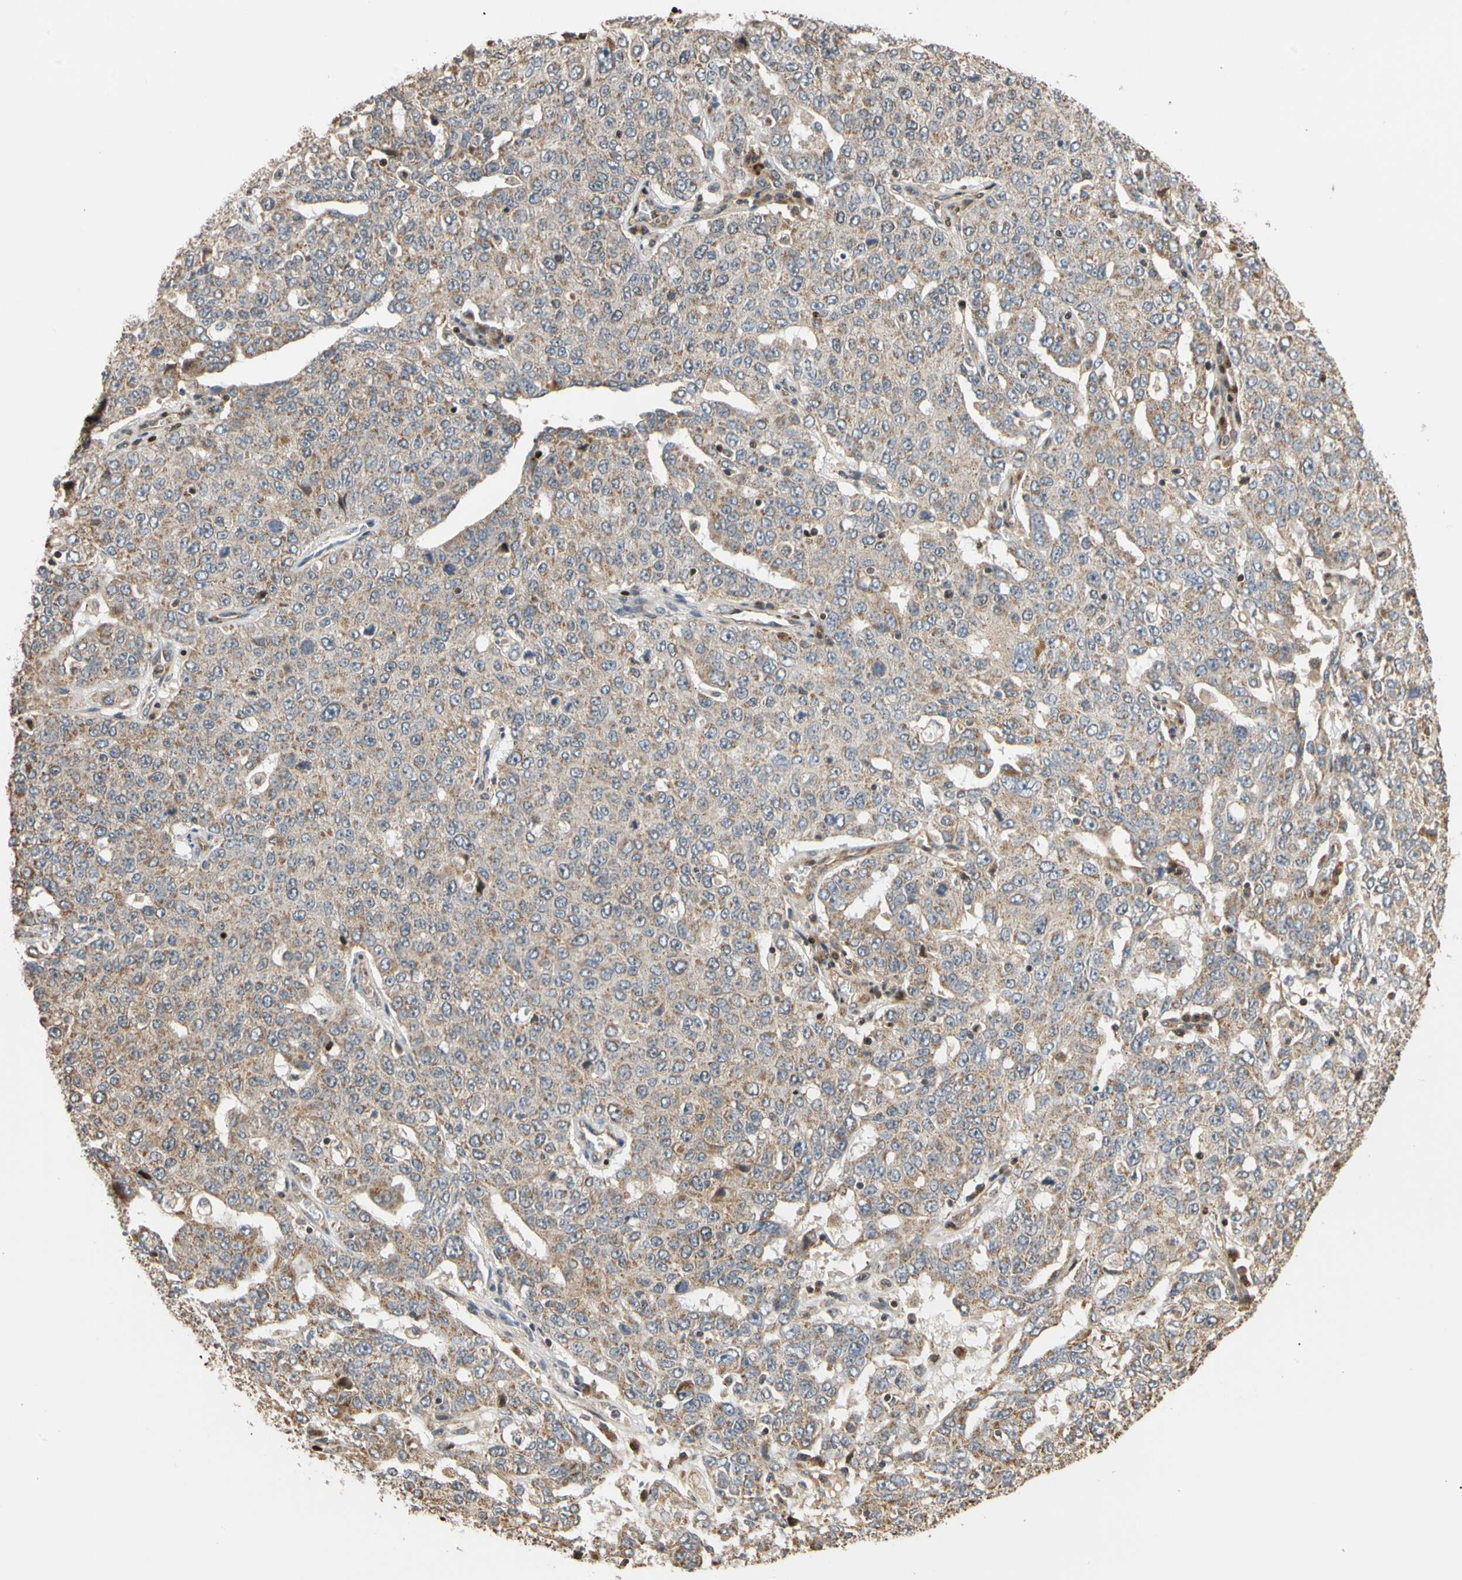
{"staining": {"intensity": "moderate", "quantity": "25%-75%", "location": "cytoplasmic/membranous"}, "tissue": "ovarian cancer", "cell_type": "Tumor cells", "image_type": "cancer", "snomed": [{"axis": "morphology", "description": "Carcinoma, endometroid"}, {"axis": "topography", "description": "Ovary"}], "caption": "Ovarian cancer (endometroid carcinoma) tissue shows moderate cytoplasmic/membranous positivity in approximately 25%-75% of tumor cells, visualized by immunohistochemistry. Immunohistochemistry stains the protein in brown and the nuclei are stained blue.", "gene": "IP6K2", "patient": {"sex": "female", "age": 62}}